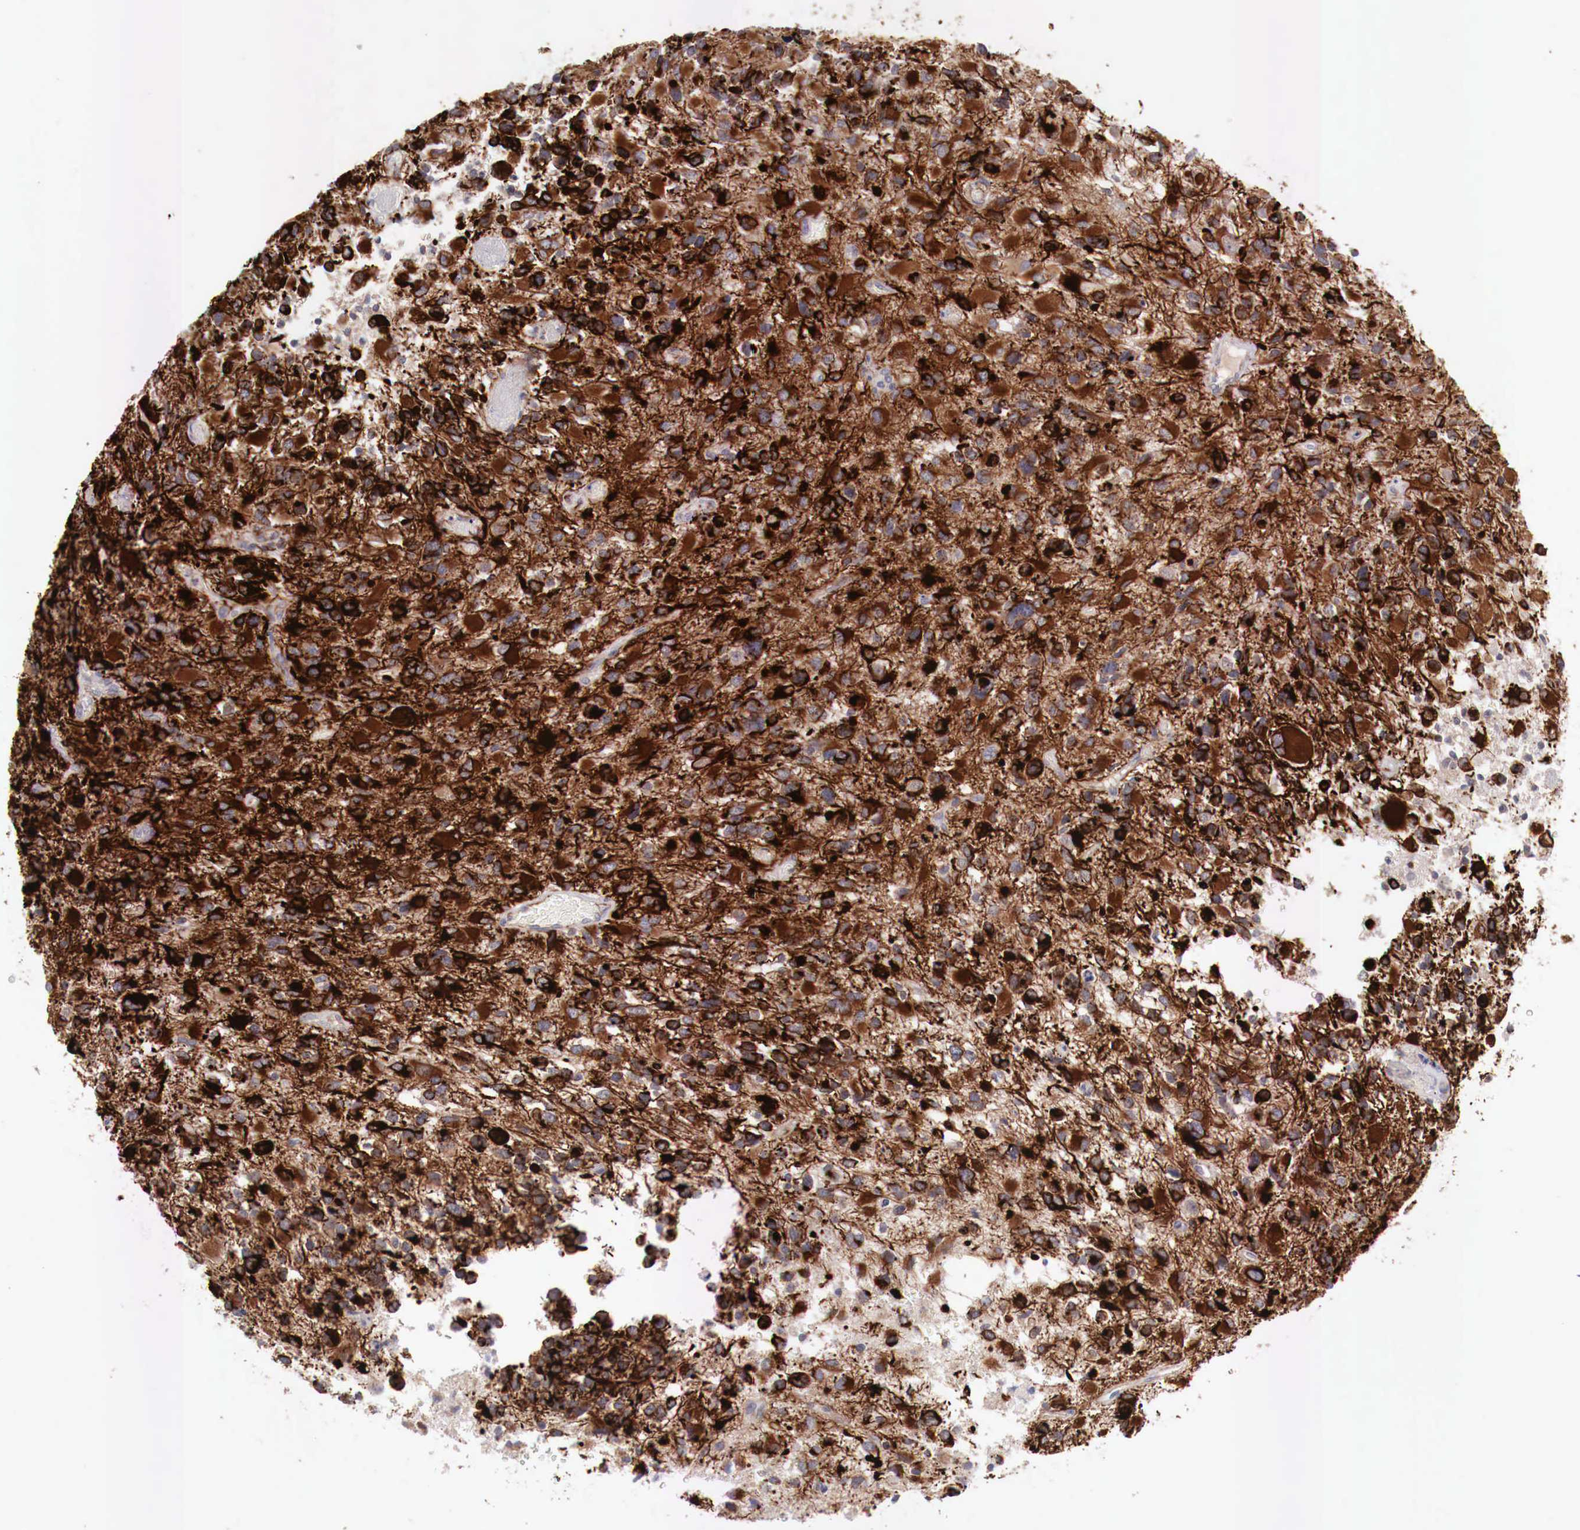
{"staining": {"intensity": "strong", "quantity": ">75%", "location": "cytoplasmic/membranous"}, "tissue": "glioma", "cell_type": "Tumor cells", "image_type": "cancer", "snomed": [{"axis": "morphology", "description": "Glioma, malignant, High grade"}, {"axis": "topography", "description": "Brain"}], "caption": "An immunohistochemistry micrograph of neoplastic tissue is shown. Protein staining in brown labels strong cytoplasmic/membranous positivity in malignant glioma (high-grade) within tumor cells.", "gene": "WT1", "patient": {"sex": "male", "age": 69}}